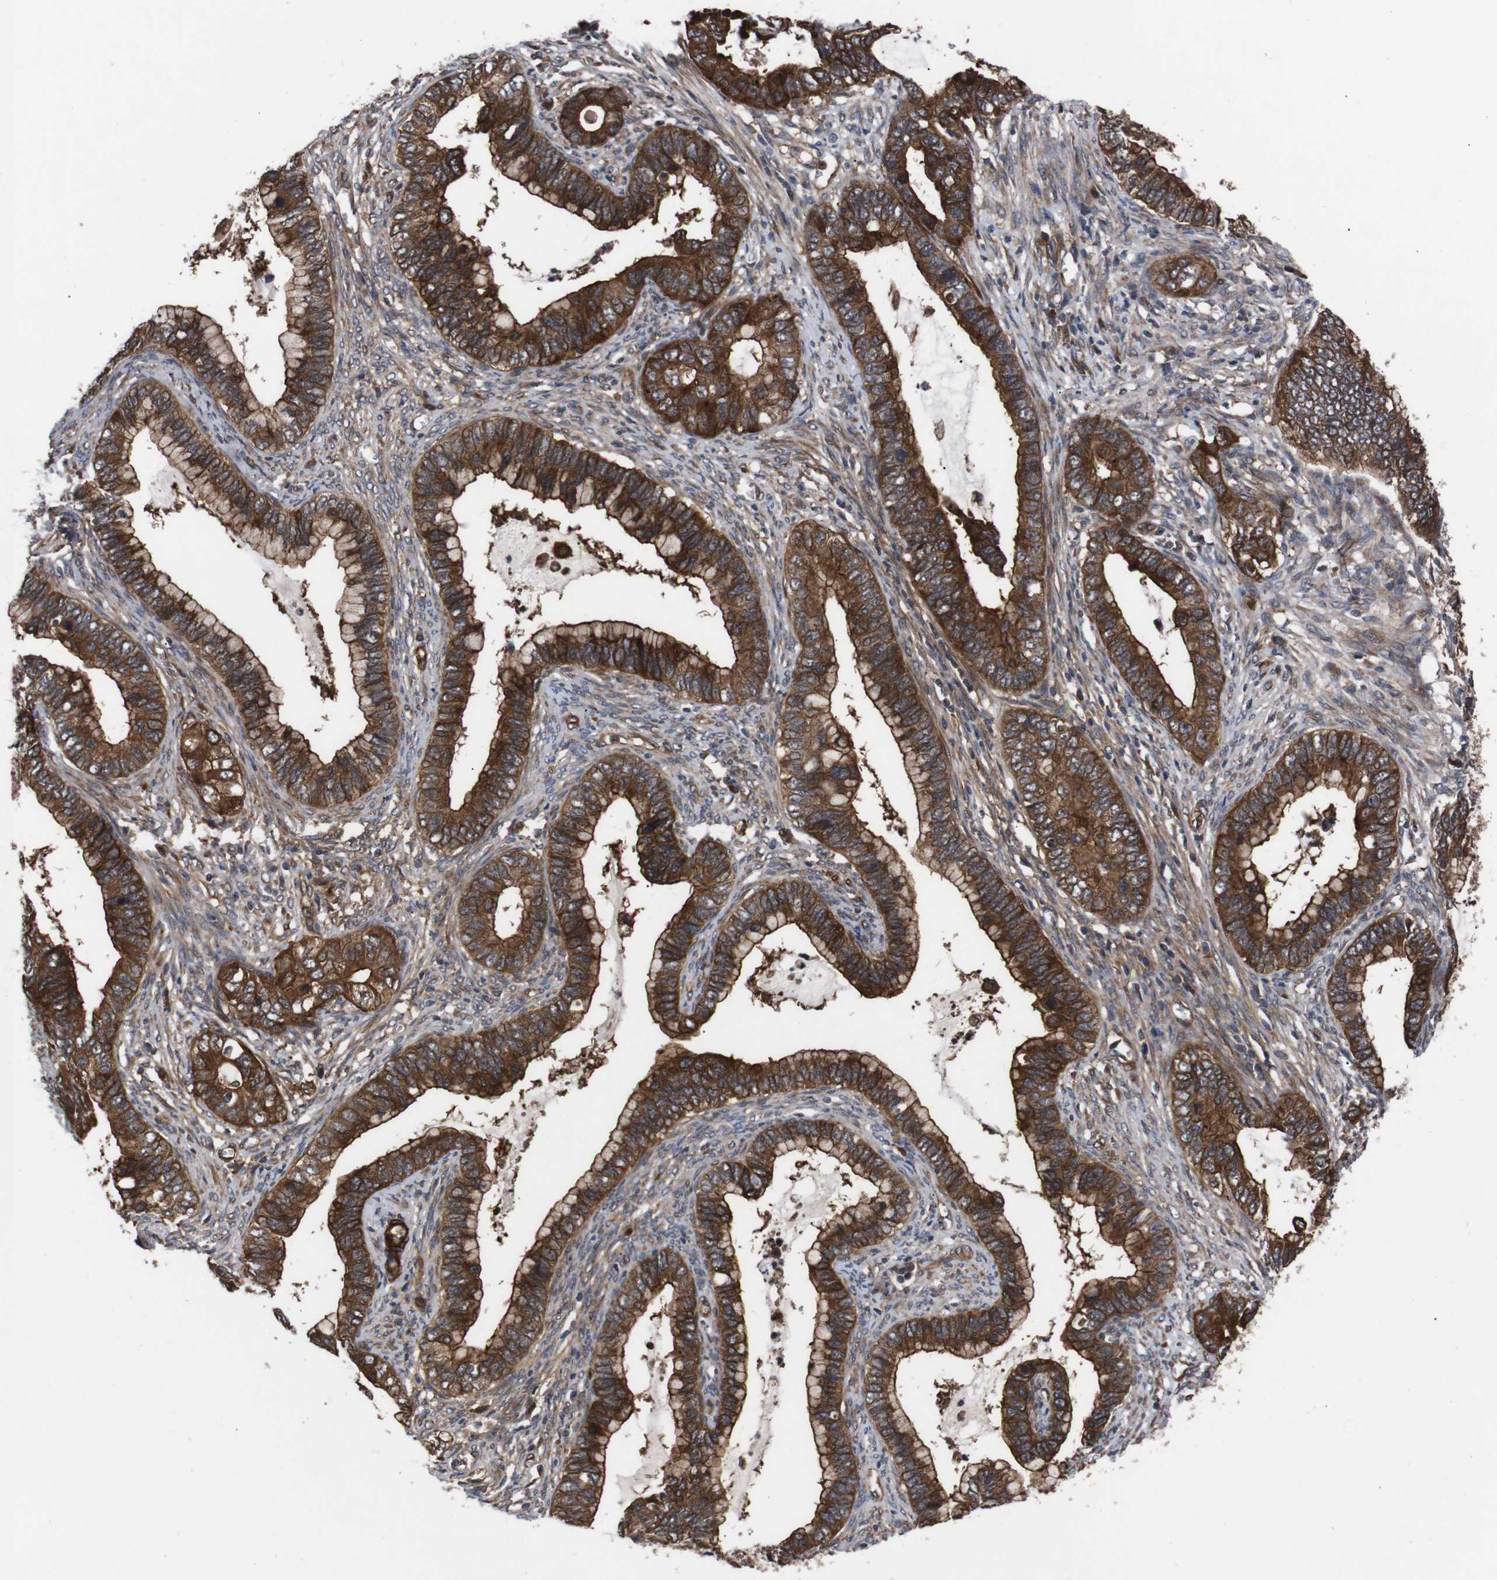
{"staining": {"intensity": "strong", "quantity": ">75%", "location": "cytoplasmic/membranous"}, "tissue": "cervical cancer", "cell_type": "Tumor cells", "image_type": "cancer", "snomed": [{"axis": "morphology", "description": "Adenocarcinoma, NOS"}, {"axis": "topography", "description": "Cervix"}], "caption": "Cervical cancer (adenocarcinoma) was stained to show a protein in brown. There is high levels of strong cytoplasmic/membranous positivity in about >75% of tumor cells.", "gene": "PAWR", "patient": {"sex": "female", "age": 44}}